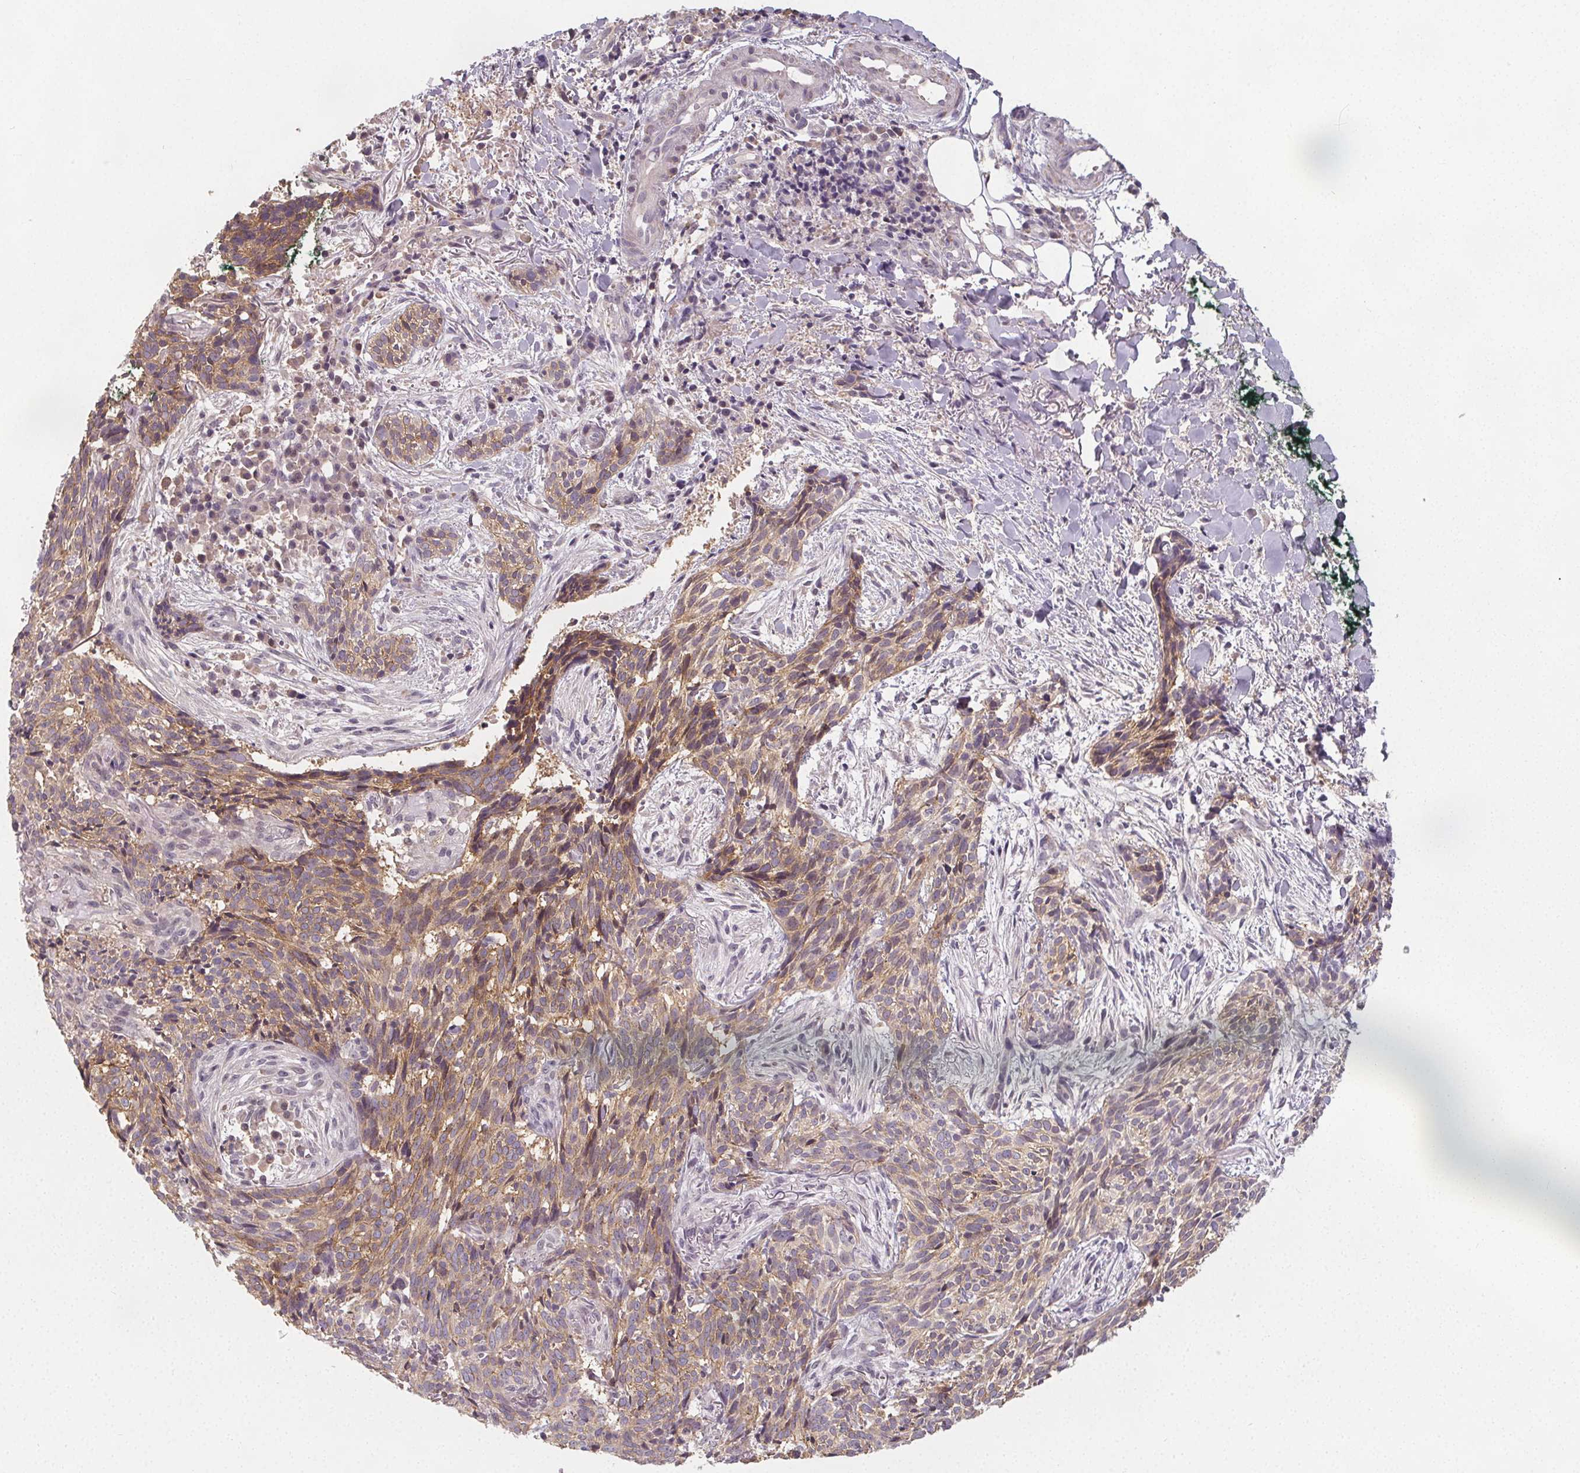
{"staining": {"intensity": "weak", "quantity": "25%-75%", "location": "cytoplasmic/membranous"}, "tissue": "skin cancer", "cell_type": "Tumor cells", "image_type": "cancer", "snomed": [{"axis": "morphology", "description": "Basal cell carcinoma"}, {"axis": "topography", "description": "Skin"}], "caption": "A micrograph of human skin cancer (basal cell carcinoma) stained for a protein reveals weak cytoplasmic/membranous brown staining in tumor cells.", "gene": "SLC26A2", "patient": {"sex": "male", "age": 71}}